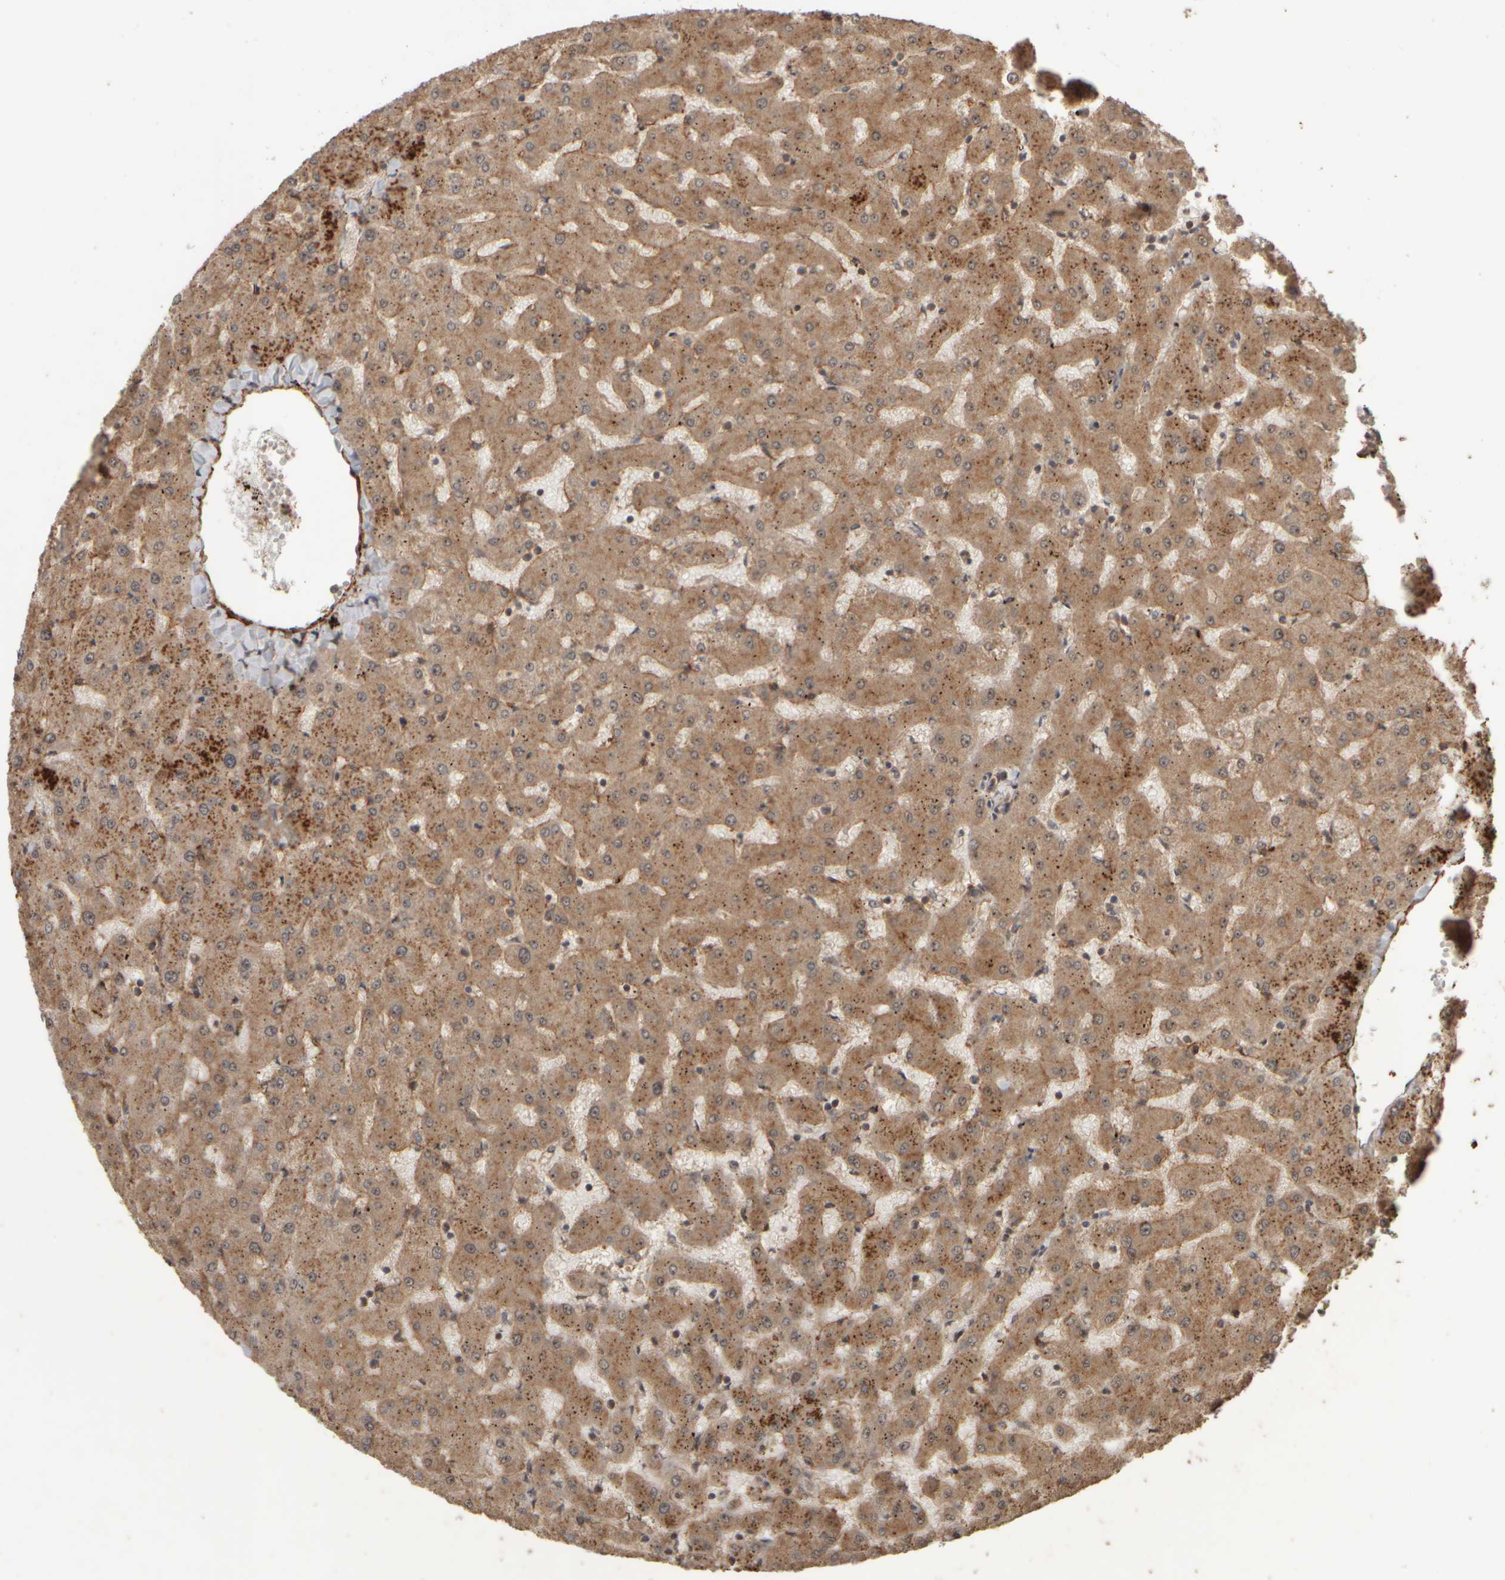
{"staining": {"intensity": "weak", "quantity": ">75%", "location": "cytoplasmic/membranous"}, "tissue": "liver", "cell_type": "Cholangiocytes", "image_type": "normal", "snomed": [{"axis": "morphology", "description": "Normal tissue, NOS"}, {"axis": "topography", "description": "Liver"}], "caption": "Protein analysis of benign liver demonstrates weak cytoplasmic/membranous staining in about >75% of cholangiocytes. Ihc stains the protein of interest in brown and the nuclei are stained blue.", "gene": "SPHK1", "patient": {"sex": "female", "age": 63}}